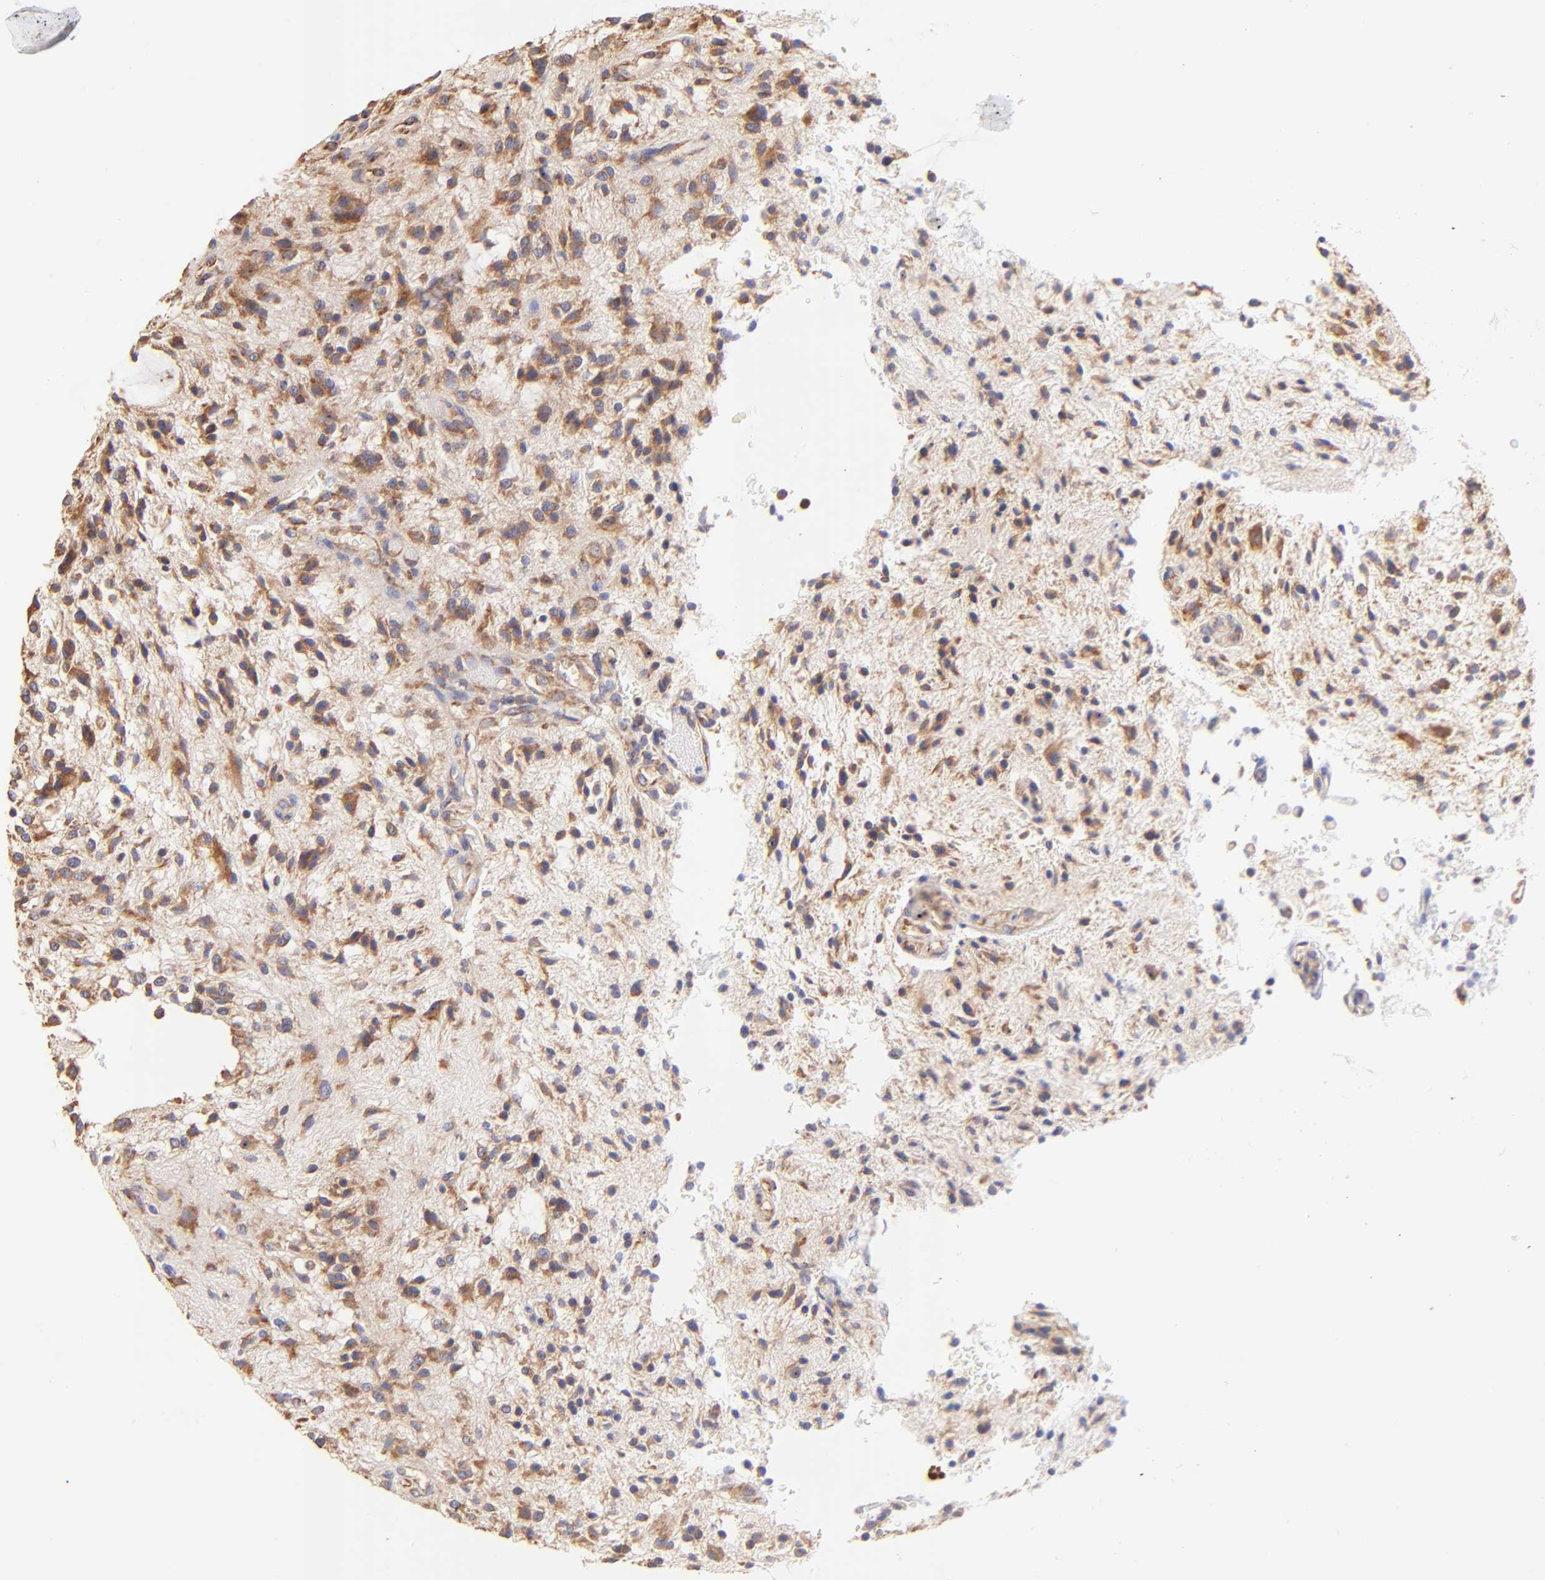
{"staining": {"intensity": "moderate", "quantity": ">75%", "location": "cytoplasmic/membranous"}, "tissue": "glioma", "cell_type": "Tumor cells", "image_type": "cancer", "snomed": [{"axis": "morphology", "description": "Glioma, malignant, NOS"}, {"axis": "topography", "description": "Cerebellum"}], "caption": "A brown stain shows moderate cytoplasmic/membranous positivity of a protein in human malignant glioma tumor cells. Immunohistochemistry (ihc) stains the protein of interest in brown and the nuclei are stained blue.", "gene": "RPL30", "patient": {"sex": "female", "age": 10}}